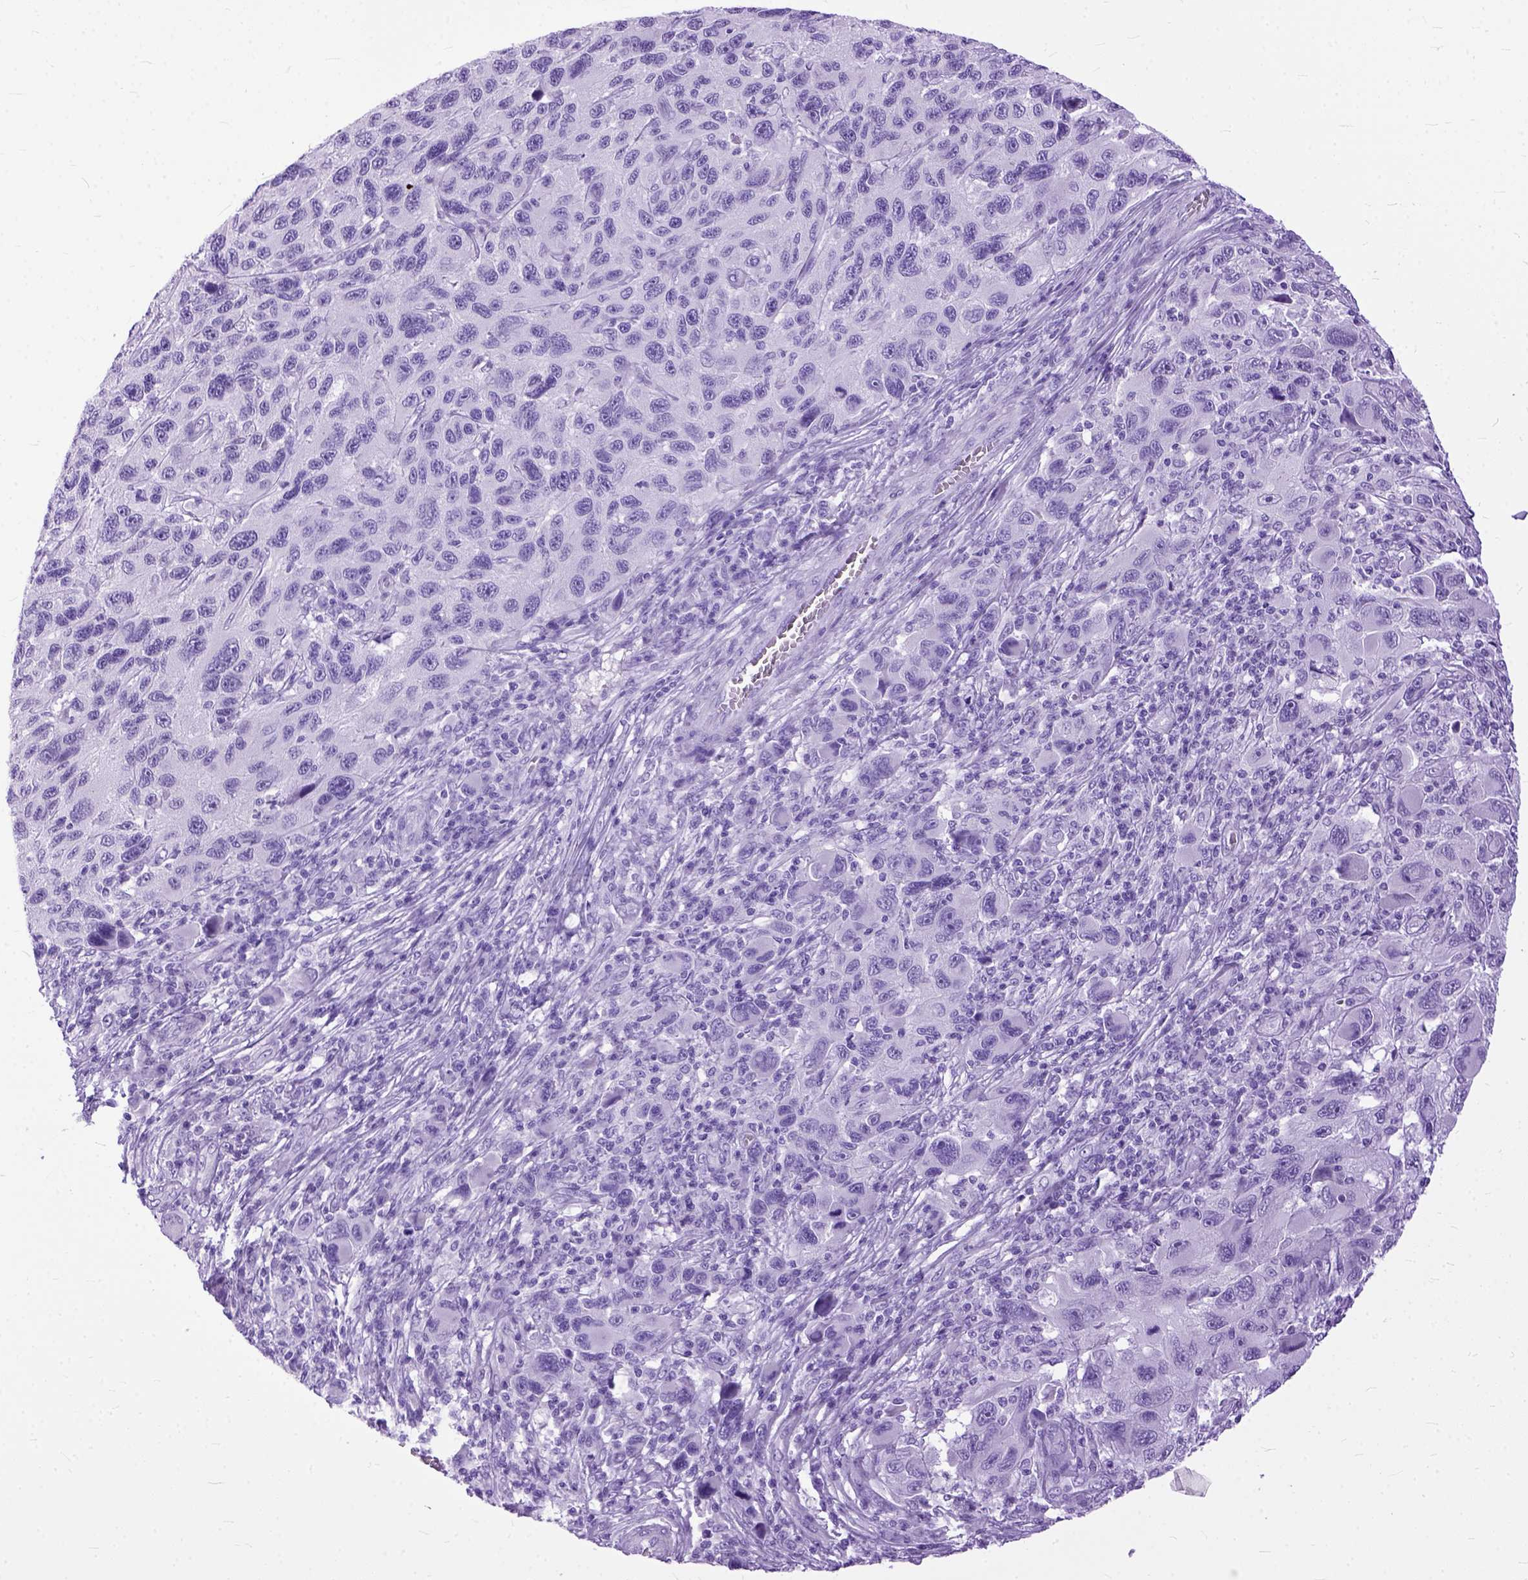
{"staining": {"intensity": "negative", "quantity": "none", "location": "none"}, "tissue": "melanoma", "cell_type": "Tumor cells", "image_type": "cancer", "snomed": [{"axis": "morphology", "description": "Malignant melanoma, NOS"}, {"axis": "topography", "description": "Skin"}], "caption": "IHC photomicrograph of human melanoma stained for a protein (brown), which exhibits no staining in tumor cells.", "gene": "GNGT1", "patient": {"sex": "male", "age": 53}}